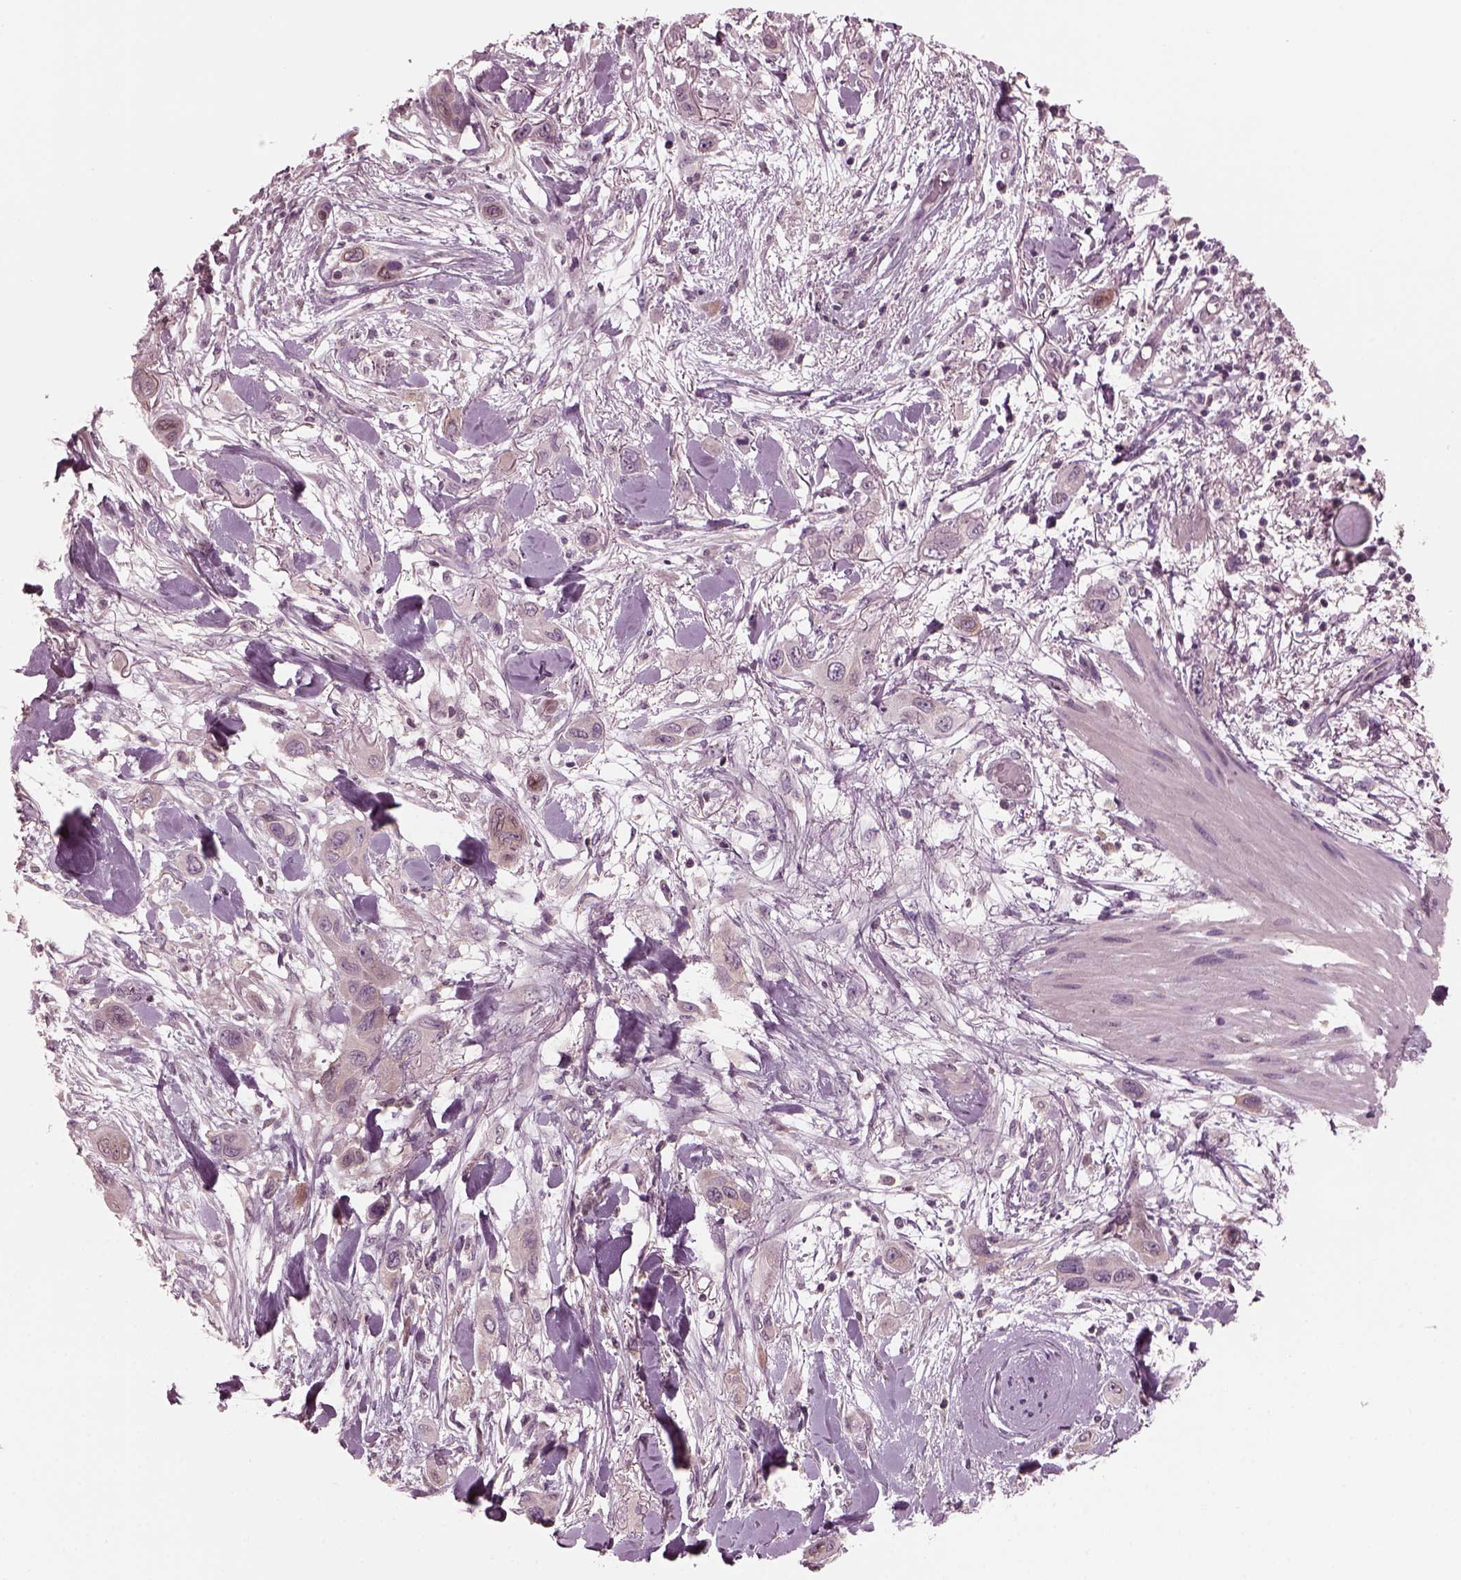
{"staining": {"intensity": "weak", "quantity": "<25%", "location": "cytoplasmic/membranous"}, "tissue": "skin cancer", "cell_type": "Tumor cells", "image_type": "cancer", "snomed": [{"axis": "morphology", "description": "Squamous cell carcinoma, NOS"}, {"axis": "topography", "description": "Skin"}], "caption": "Skin squamous cell carcinoma was stained to show a protein in brown. There is no significant positivity in tumor cells.", "gene": "PORCN", "patient": {"sex": "male", "age": 79}}